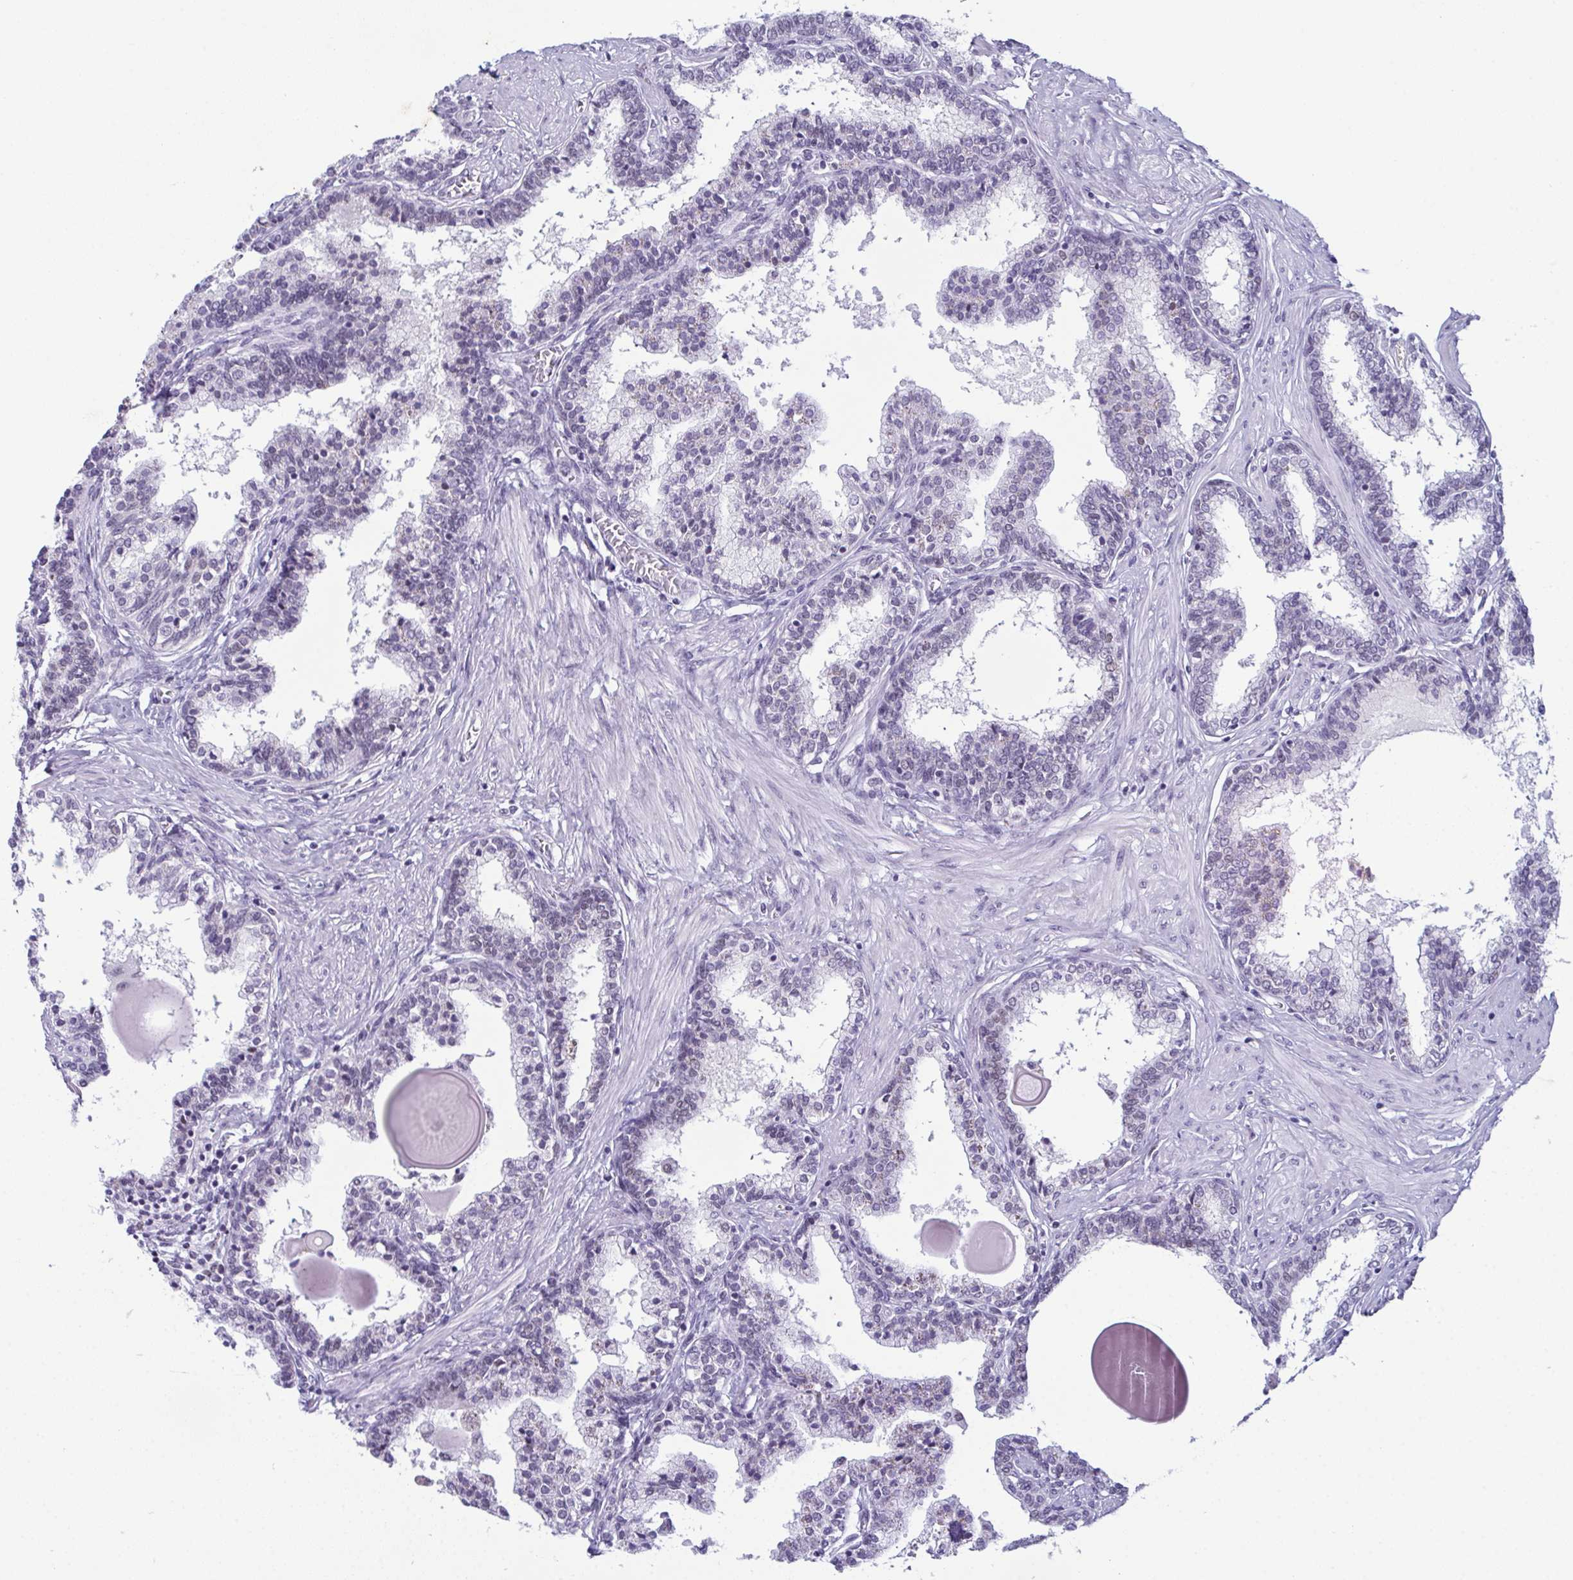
{"staining": {"intensity": "negative", "quantity": "none", "location": "none"}, "tissue": "prostate", "cell_type": "Glandular cells", "image_type": "normal", "snomed": [{"axis": "morphology", "description": "Normal tissue, NOS"}, {"axis": "topography", "description": "Prostate"}], "caption": "Immunohistochemical staining of benign human prostate reveals no significant staining in glandular cells.", "gene": "RBM7", "patient": {"sex": "male", "age": 55}}